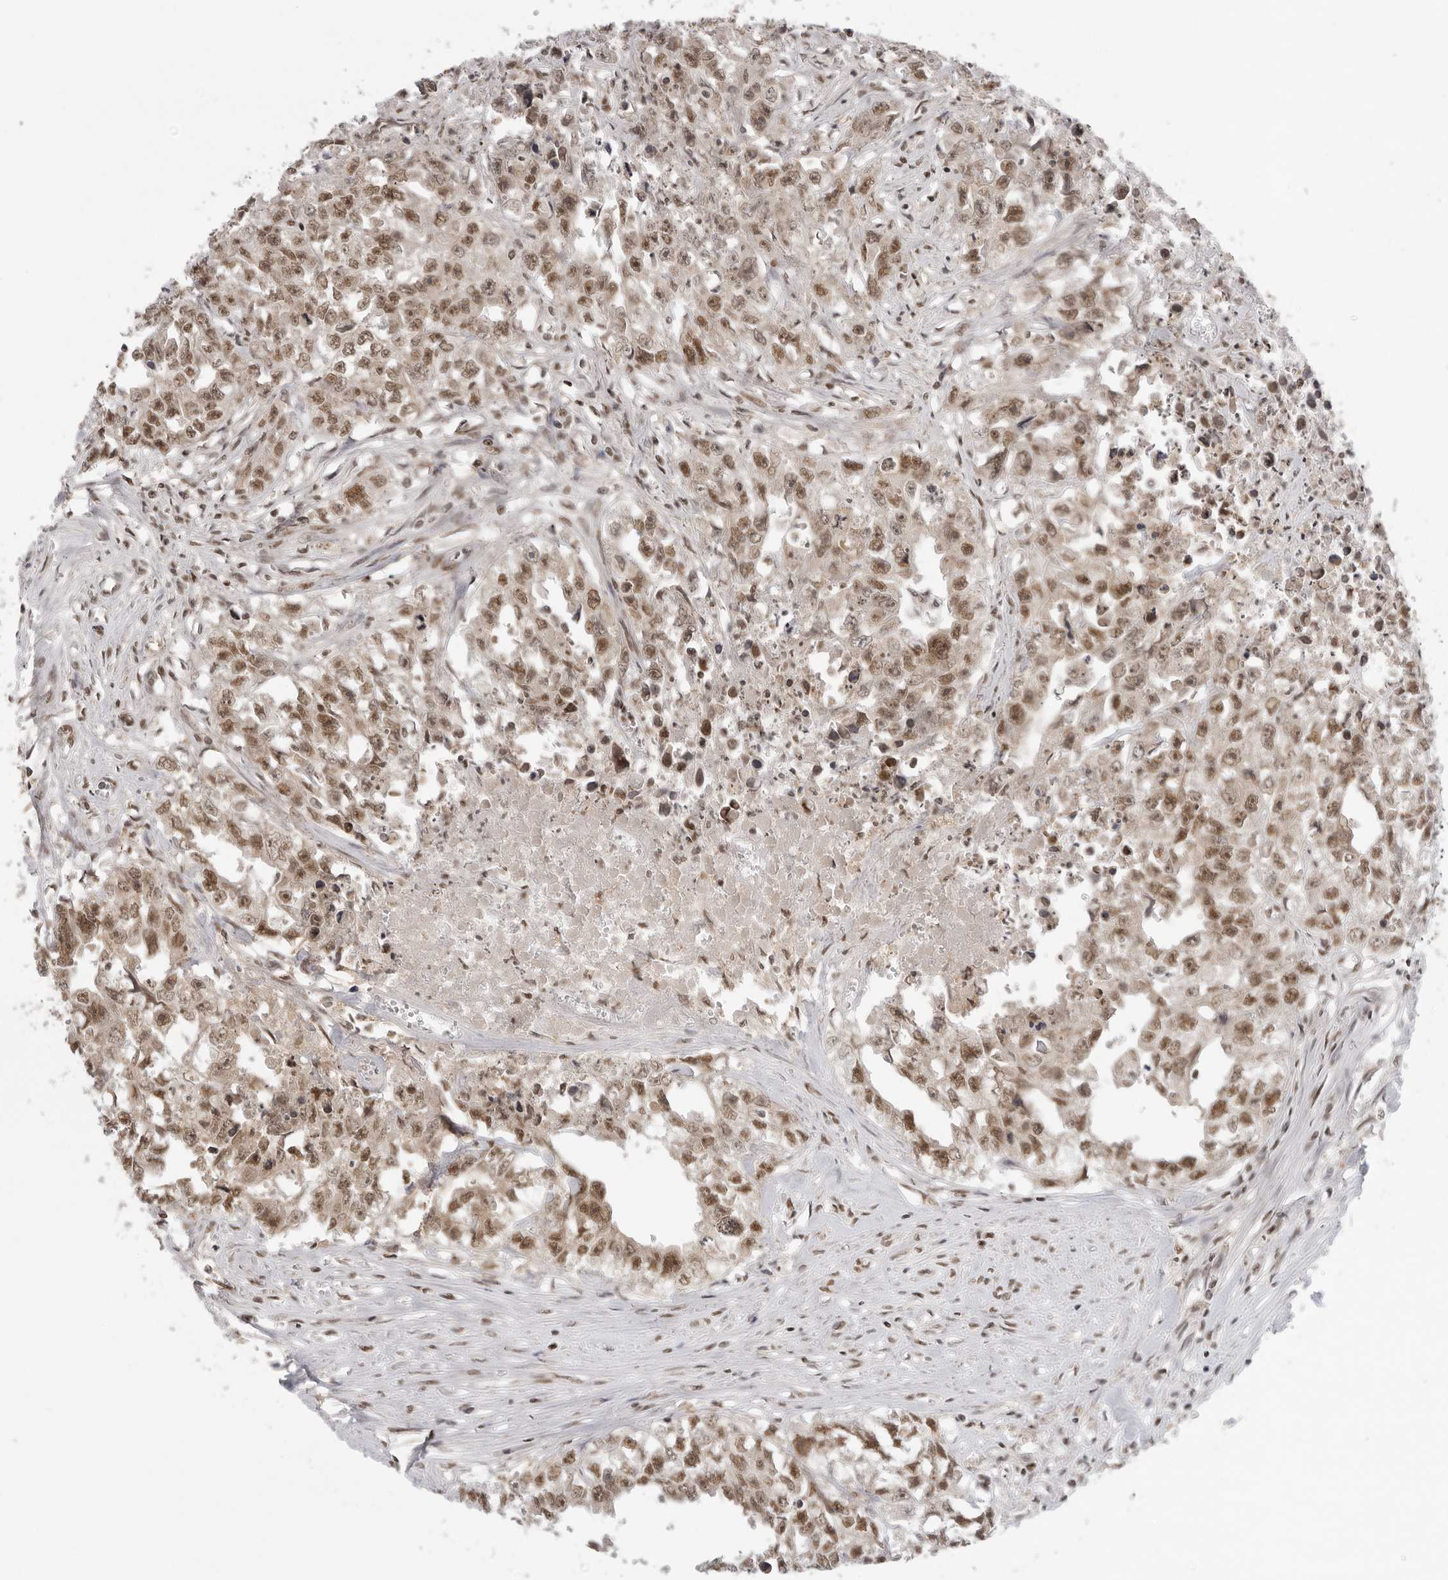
{"staining": {"intensity": "moderate", "quantity": ">75%", "location": "cytoplasmic/membranous,nuclear"}, "tissue": "testis cancer", "cell_type": "Tumor cells", "image_type": "cancer", "snomed": [{"axis": "morphology", "description": "Seminoma, NOS"}, {"axis": "morphology", "description": "Carcinoma, Embryonal, NOS"}, {"axis": "topography", "description": "Testis"}], "caption": "There is medium levels of moderate cytoplasmic/membranous and nuclear positivity in tumor cells of testis cancer, as demonstrated by immunohistochemical staining (brown color).", "gene": "RPA2", "patient": {"sex": "male", "age": 43}}